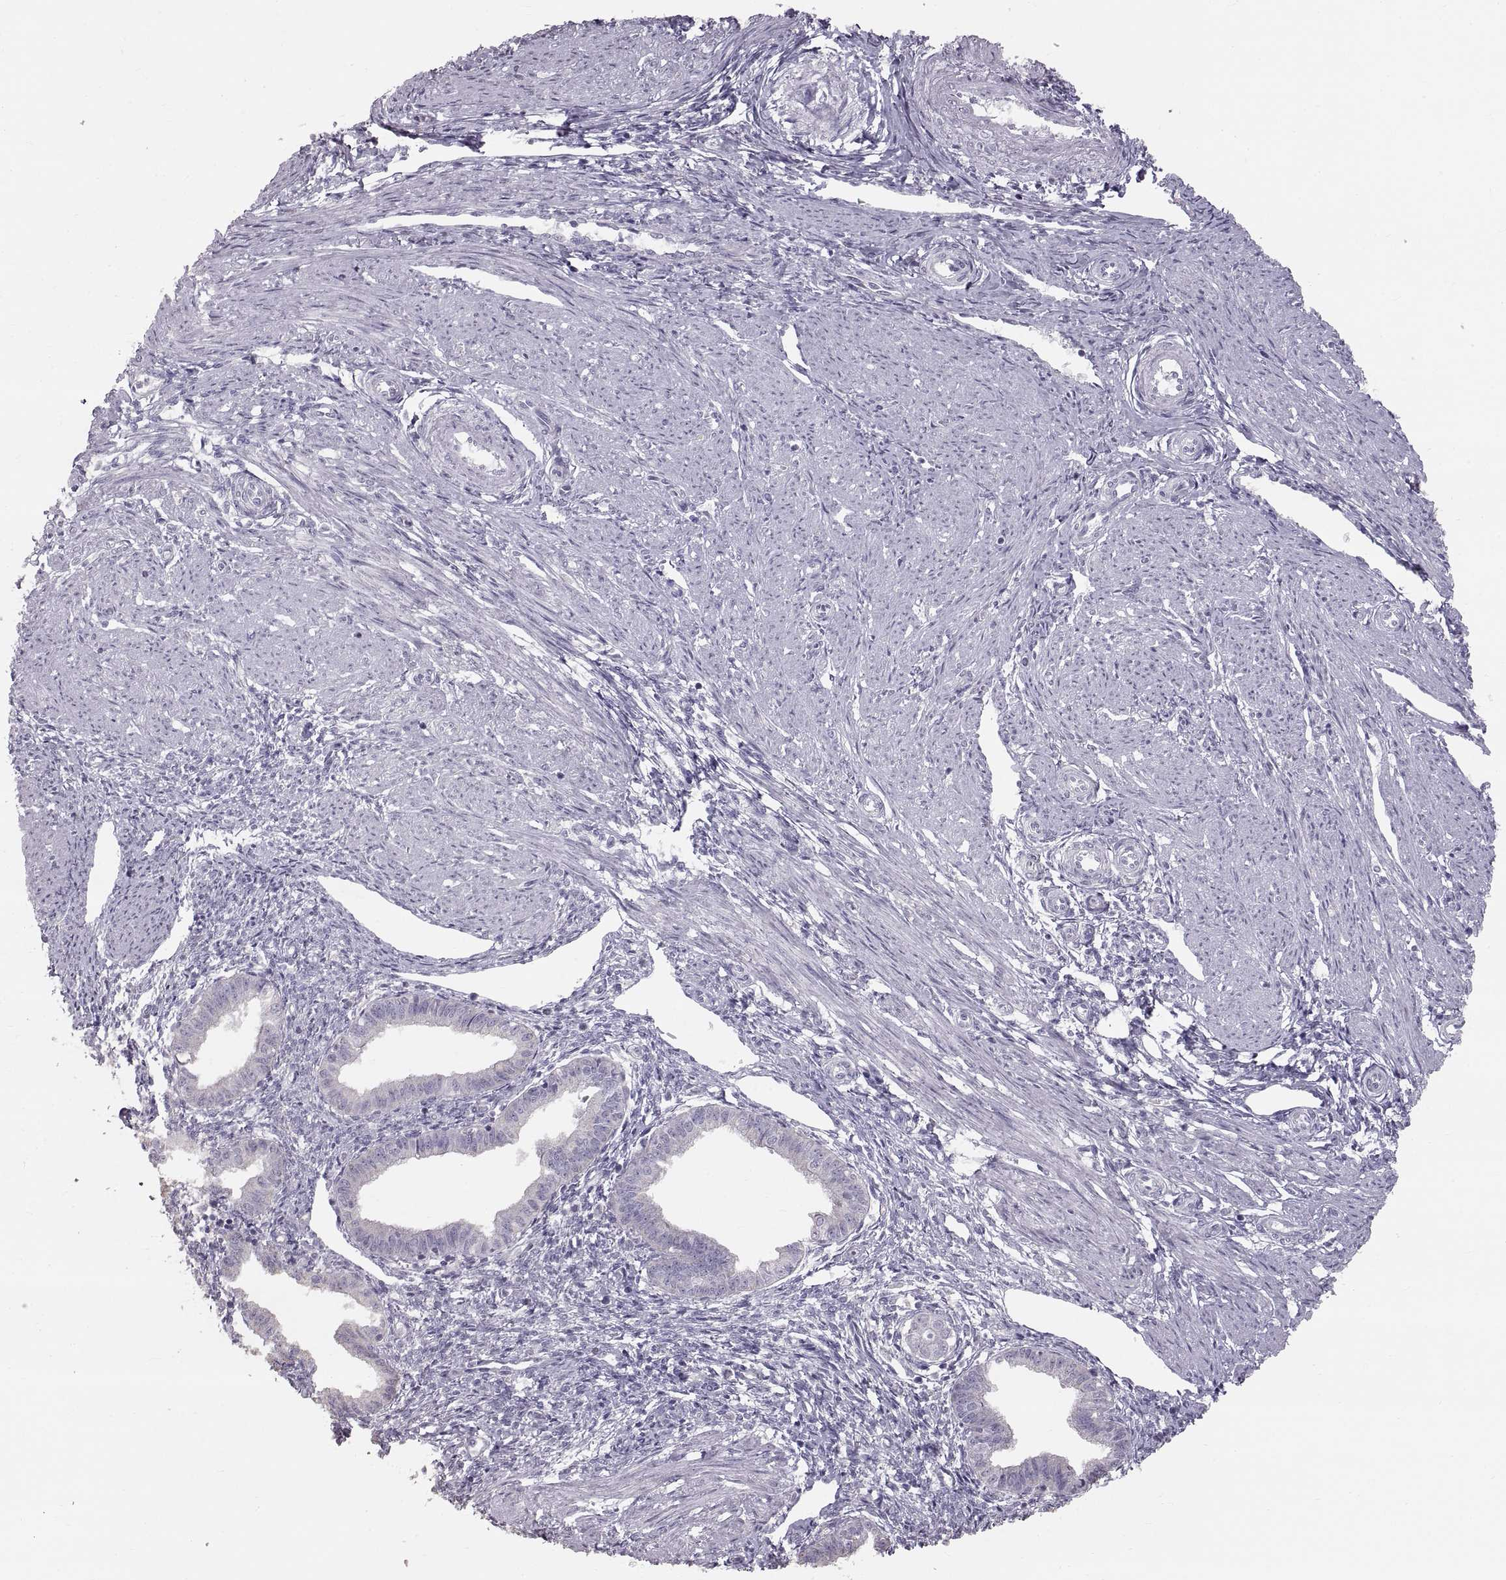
{"staining": {"intensity": "negative", "quantity": "none", "location": "none"}, "tissue": "endometrium", "cell_type": "Cells in endometrial stroma", "image_type": "normal", "snomed": [{"axis": "morphology", "description": "Normal tissue, NOS"}, {"axis": "topography", "description": "Endometrium"}], "caption": "An immunohistochemistry histopathology image of unremarkable endometrium is shown. There is no staining in cells in endometrial stroma of endometrium. (DAB (3,3'-diaminobenzidine) IHC, high magnification).", "gene": "WBP2NL", "patient": {"sex": "female", "age": 37}}